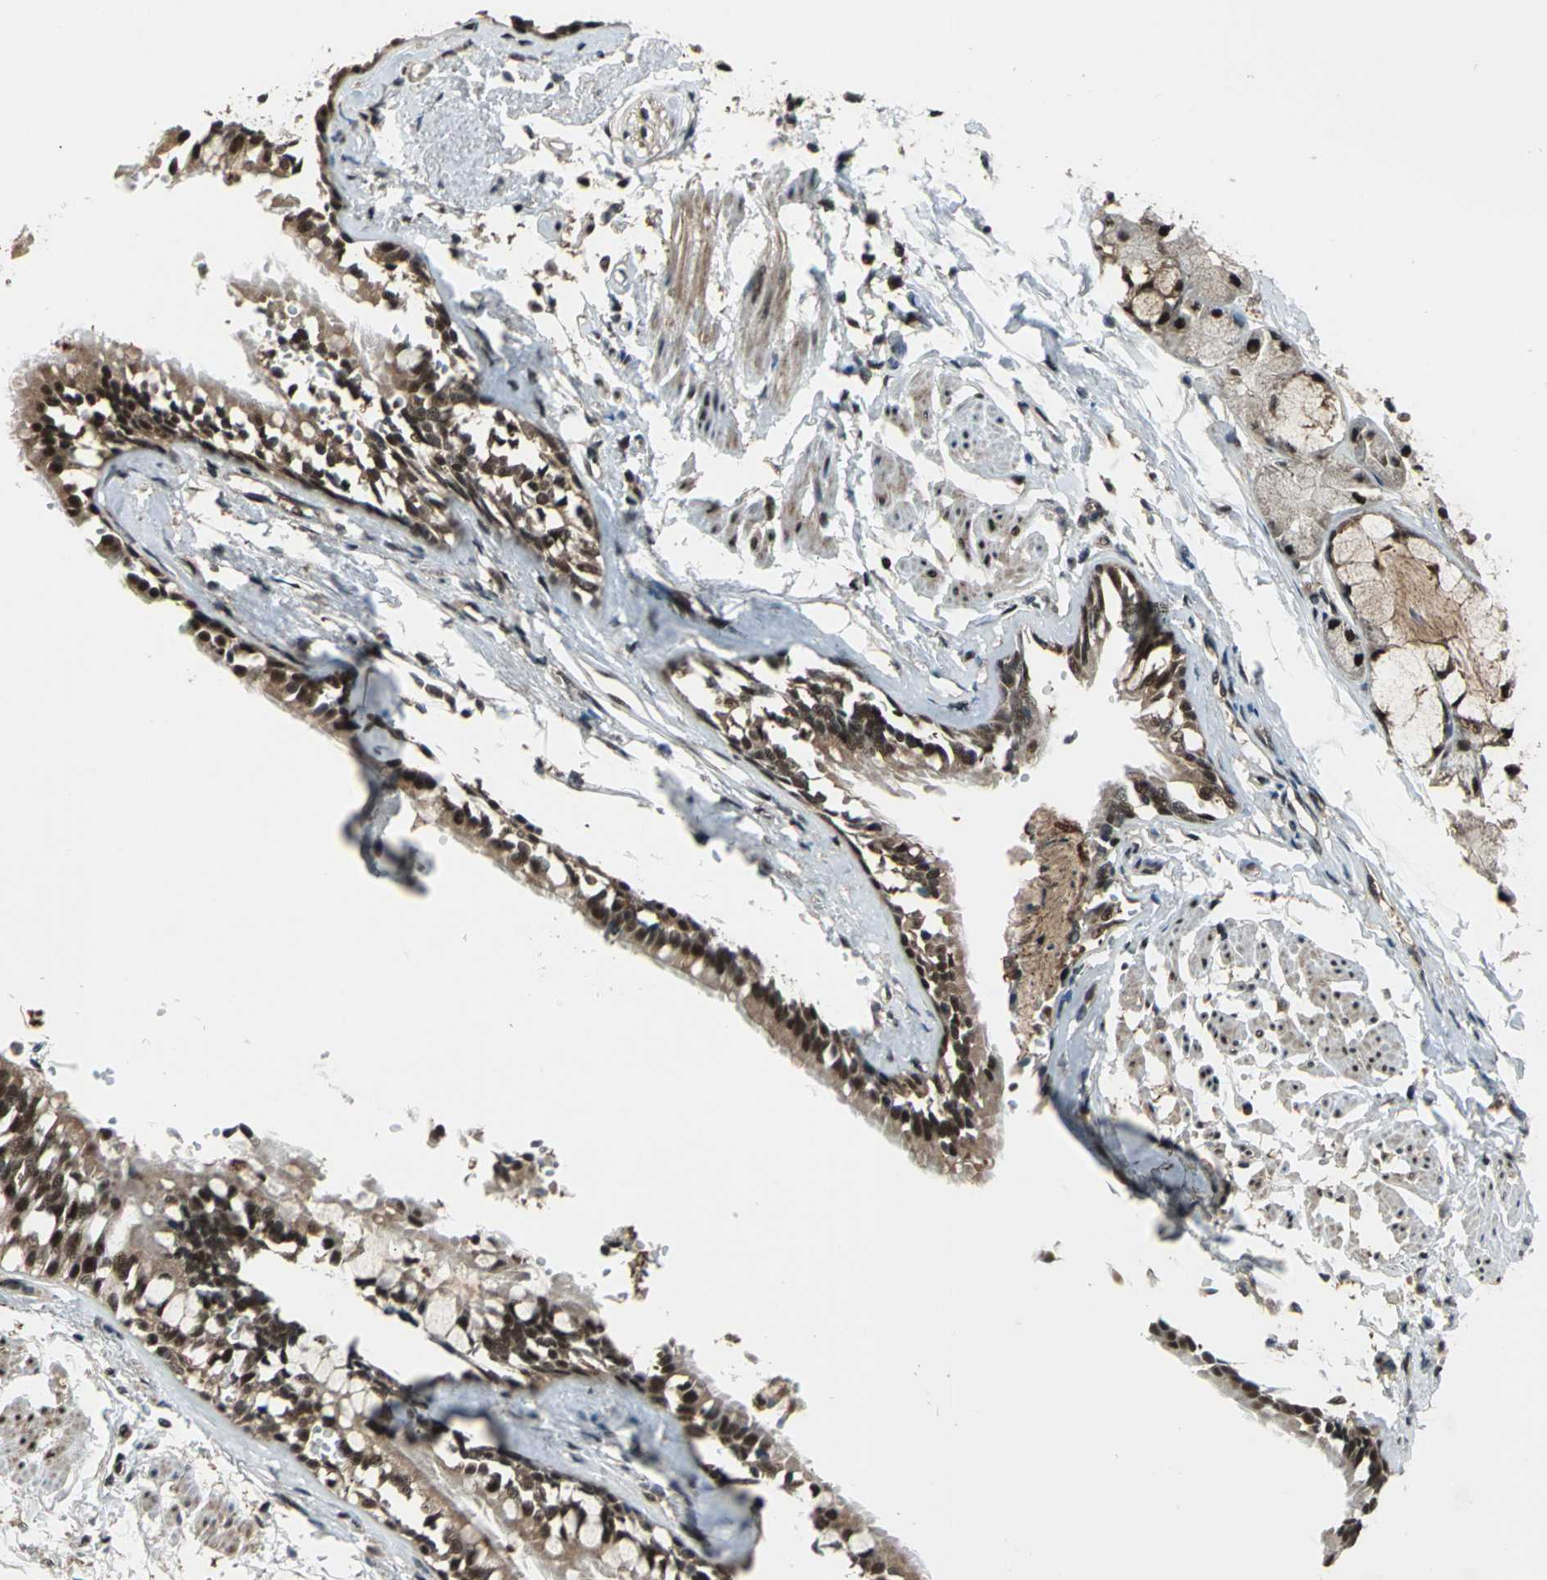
{"staining": {"intensity": "strong", "quantity": ">75%", "location": "cytoplasmic/membranous,nuclear"}, "tissue": "bronchus", "cell_type": "Respiratory epithelial cells", "image_type": "normal", "snomed": [{"axis": "morphology", "description": "Normal tissue, NOS"}, {"axis": "topography", "description": "Bronchus"}, {"axis": "topography", "description": "Lung"}], "caption": "Immunohistochemistry (IHC) photomicrograph of benign bronchus: human bronchus stained using immunohistochemistry reveals high levels of strong protein expression localized specifically in the cytoplasmic/membranous,nuclear of respiratory epithelial cells, appearing as a cytoplasmic/membranous,nuclear brown color.", "gene": "COPS5", "patient": {"sex": "female", "age": 56}}